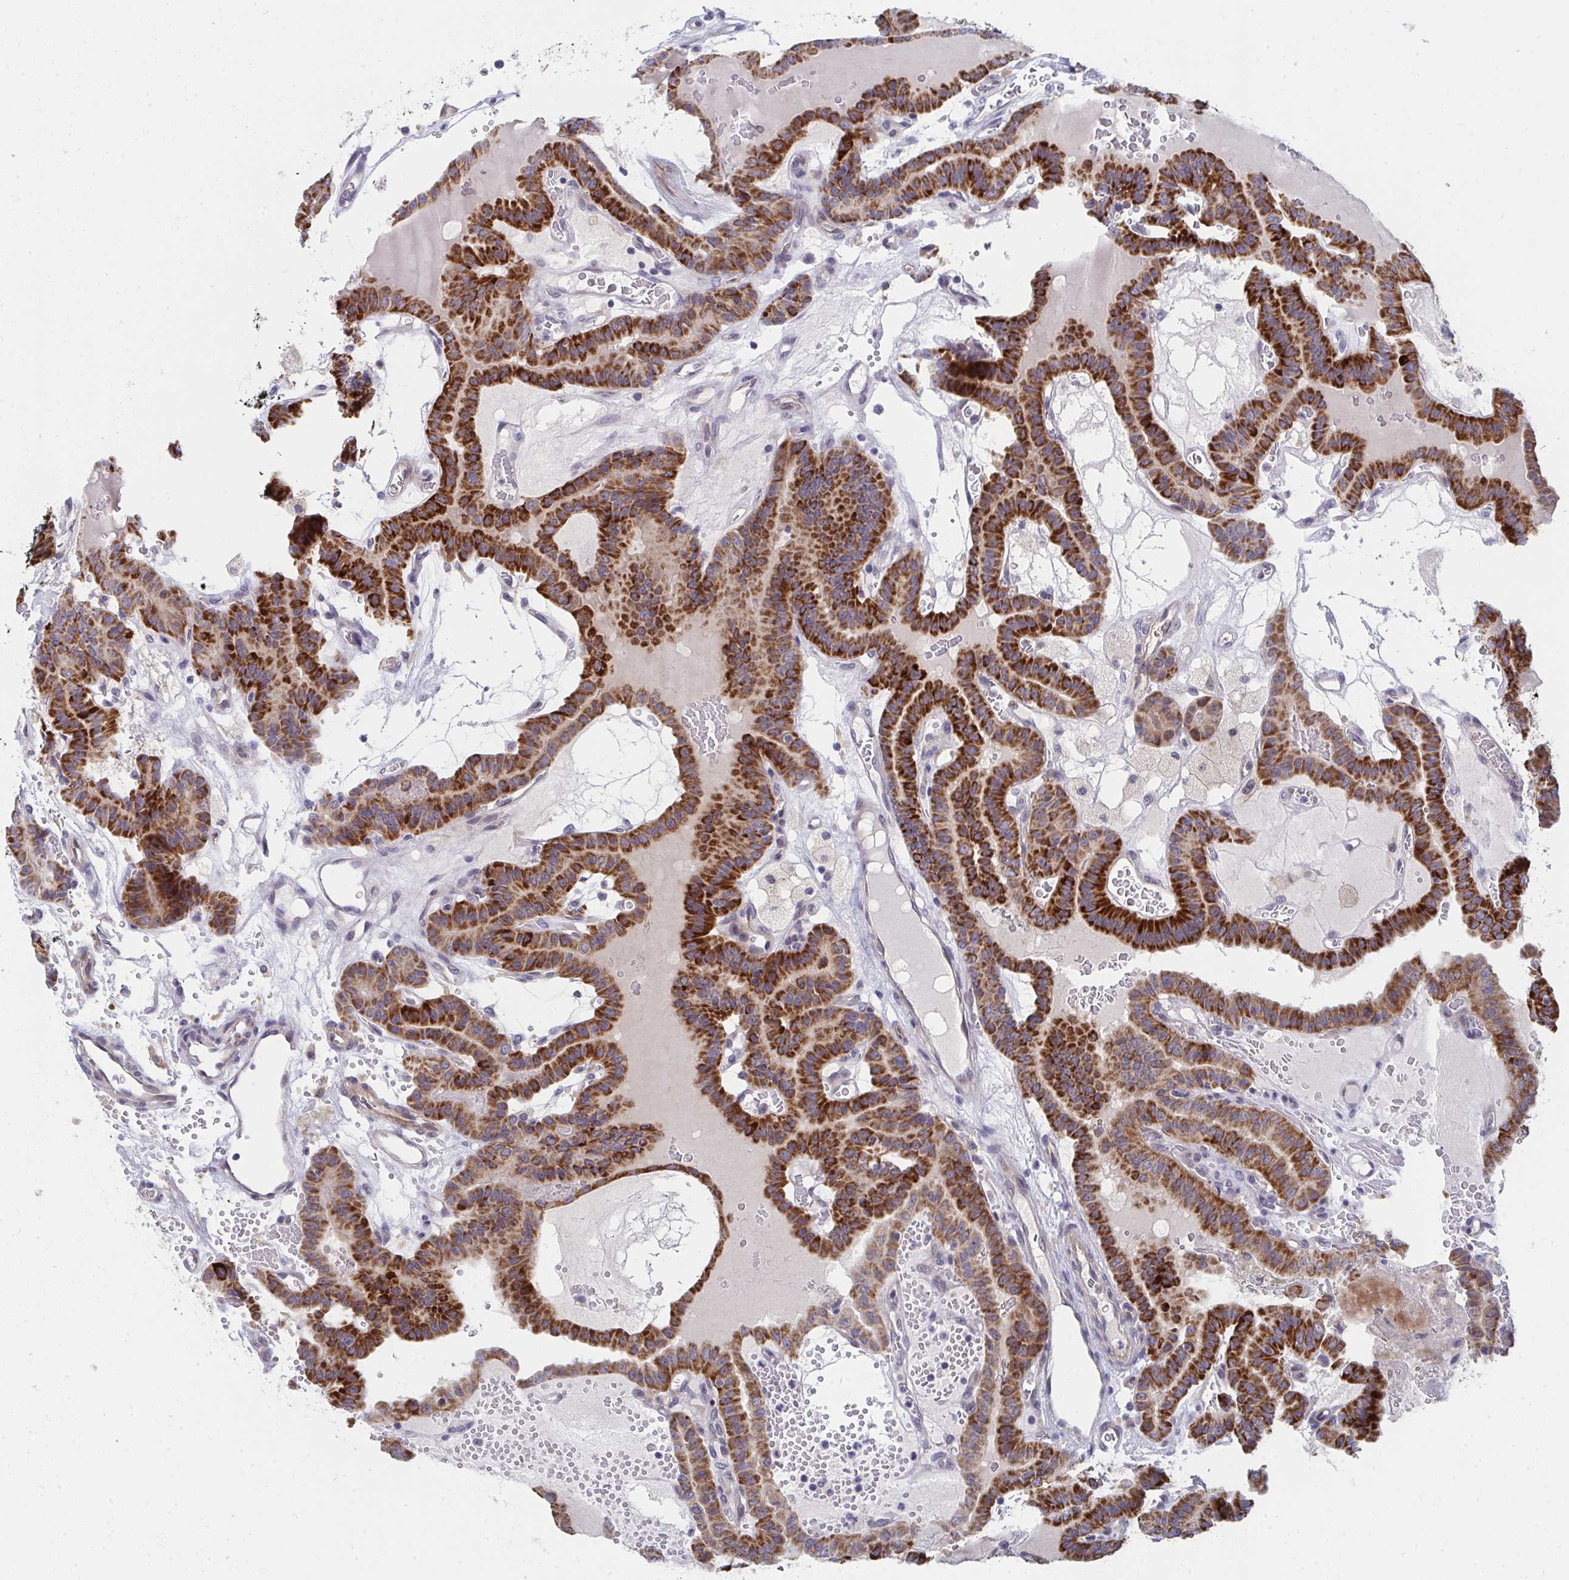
{"staining": {"intensity": "strong", "quantity": ">75%", "location": "cytoplasmic/membranous"}, "tissue": "thyroid cancer", "cell_type": "Tumor cells", "image_type": "cancer", "snomed": [{"axis": "morphology", "description": "Papillary adenocarcinoma, NOS"}, {"axis": "topography", "description": "Thyroid gland"}], "caption": "Immunohistochemistry (IHC) micrograph of neoplastic tissue: thyroid cancer stained using IHC reveals high levels of strong protein expression localized specifically in the cytoplasmic/membranous of tumor cells, appearing as a cytoplasmic/membranous brown color.", "gene": "VWDE", "patient": {"sex": "male", "age": 87}}